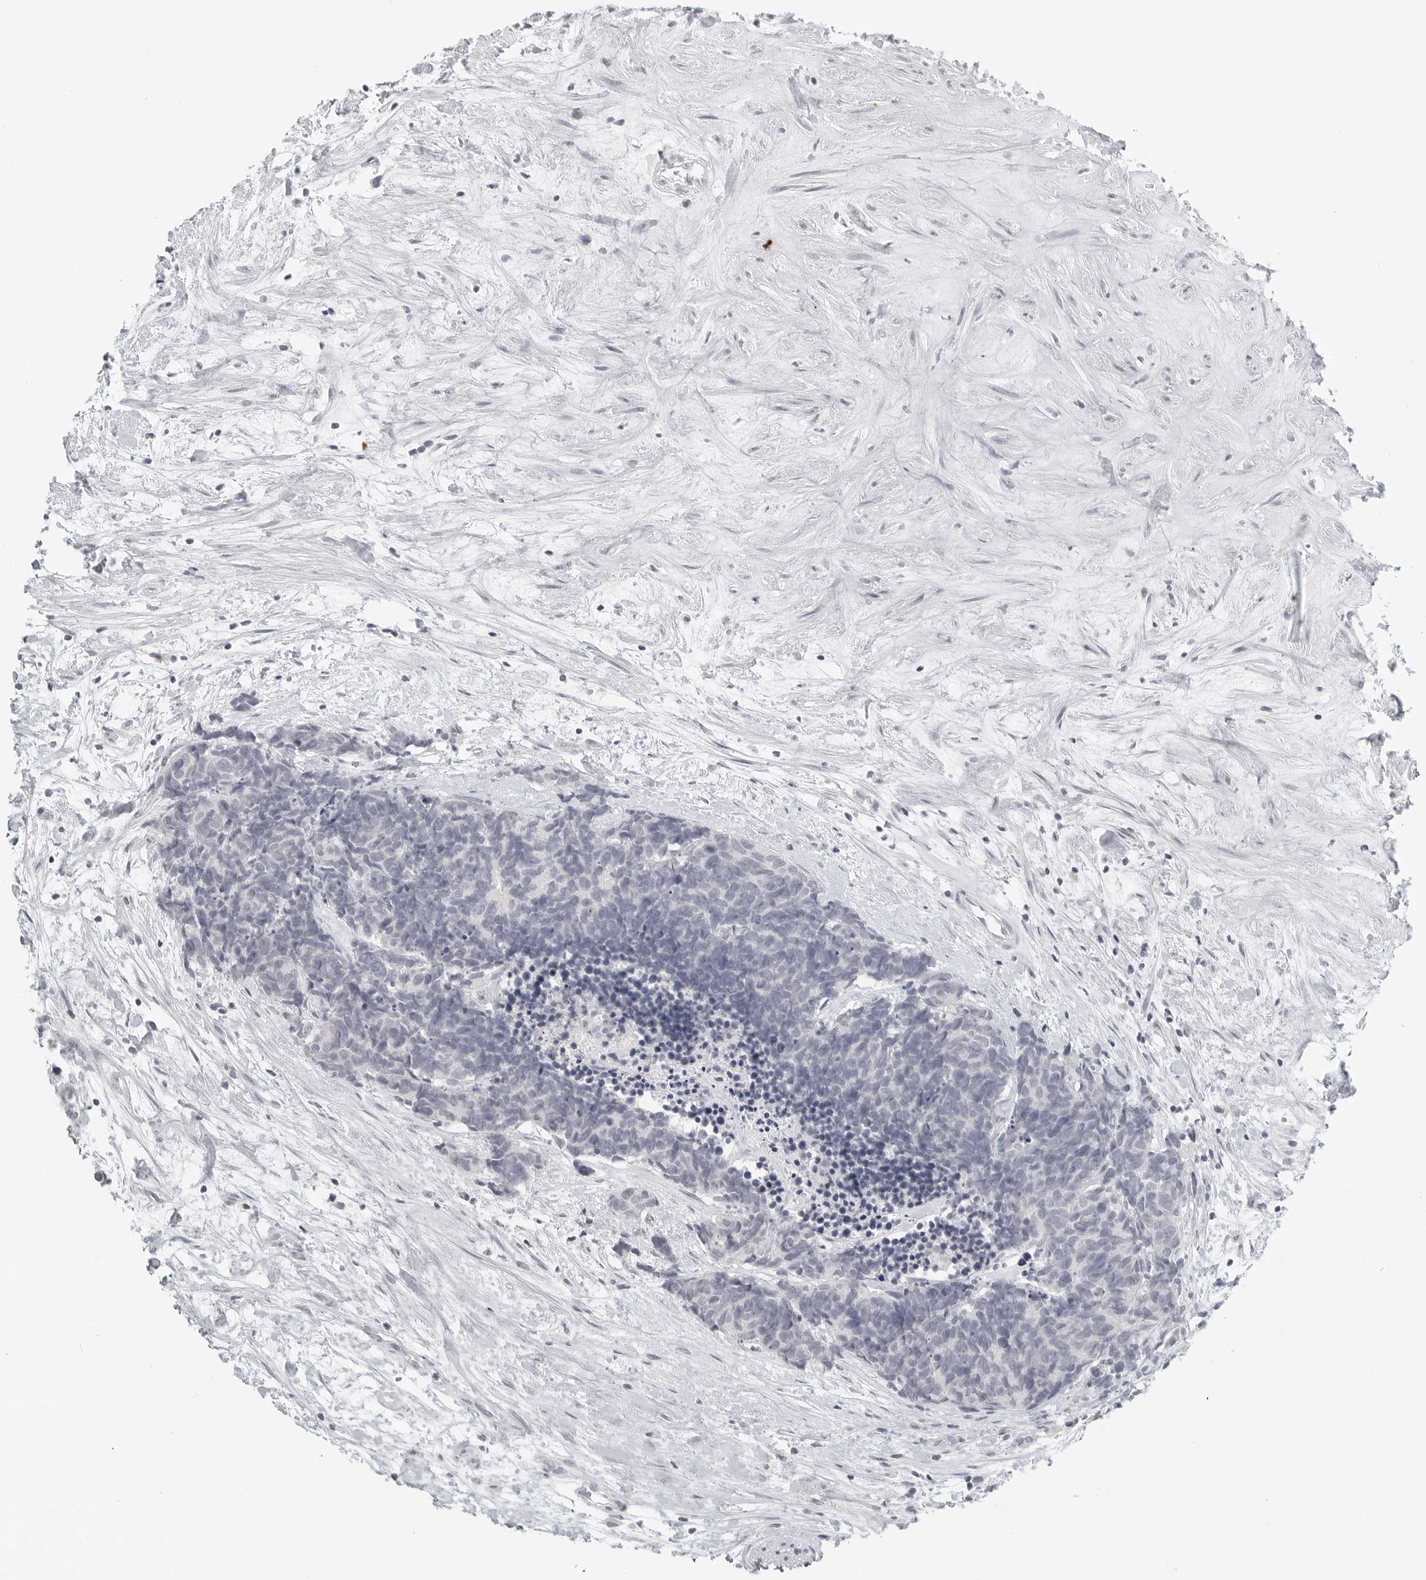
{"staining": {"intensity": "negative", "quantity": "none", "location": "none"}, "tissue": "carcinoid", "cell_type": "Tumor cells", "image_type": "cancer", "snomed": [{"axis": "morphology", "description": "Carcinoma, NOS"}, {"axis": "morphology", "description": "Carcinoid, malignant, NOS"}, {"axis": "topography", "description": "Urinary bladder"}], "caption": "Immunohistochemistry histopathology image of human malignant carcinoid stained for a protein (brown), which shows no positivity in tumor cells.", "gene": "BPIFA1", "patient": {"sex": "male", "age": 57}}